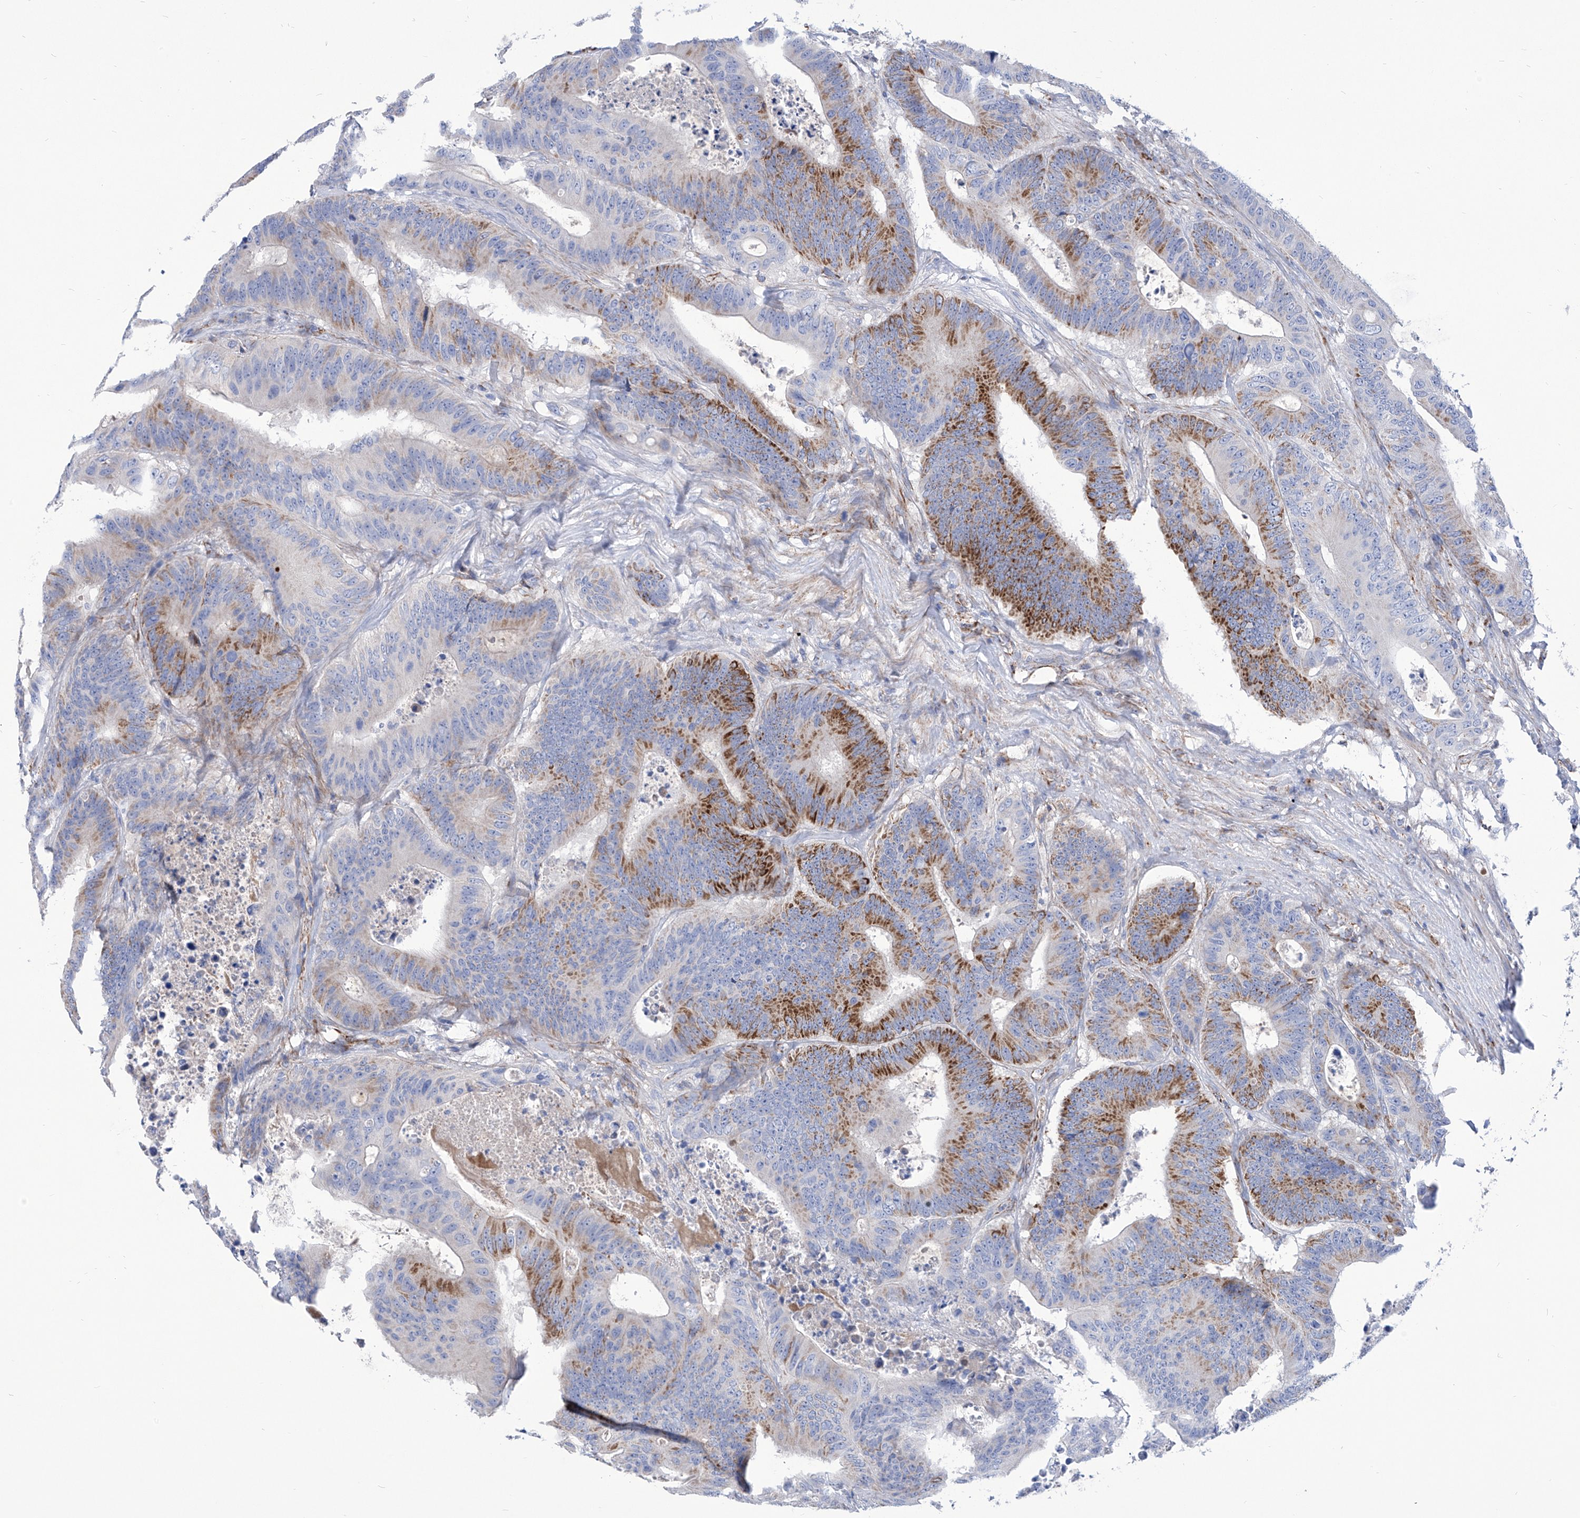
{"staining": {"intensity": "moderate", "quantity": "25%-75%", "location": "cytoplasmic/membranous"}, "tissue": "colorectal cancer", "cell_type": "Tumor cells", "image_type": "cancer", "snomed": [{"axis": "morphology", "description": "Adenocarcinoma, NOS"}, {"axis": "topography", "description": "Colon"}], "caption": "A photomicrograph showing moderate cytoplasmic/membranous positivity in about 25%-75% of tumor cells in colorectal cancer (adenocarcinoma), as visualized by brown immunohistochemical staining.", "gene": "SRBD1", "patient": {"sex": "male", "age": 83}}